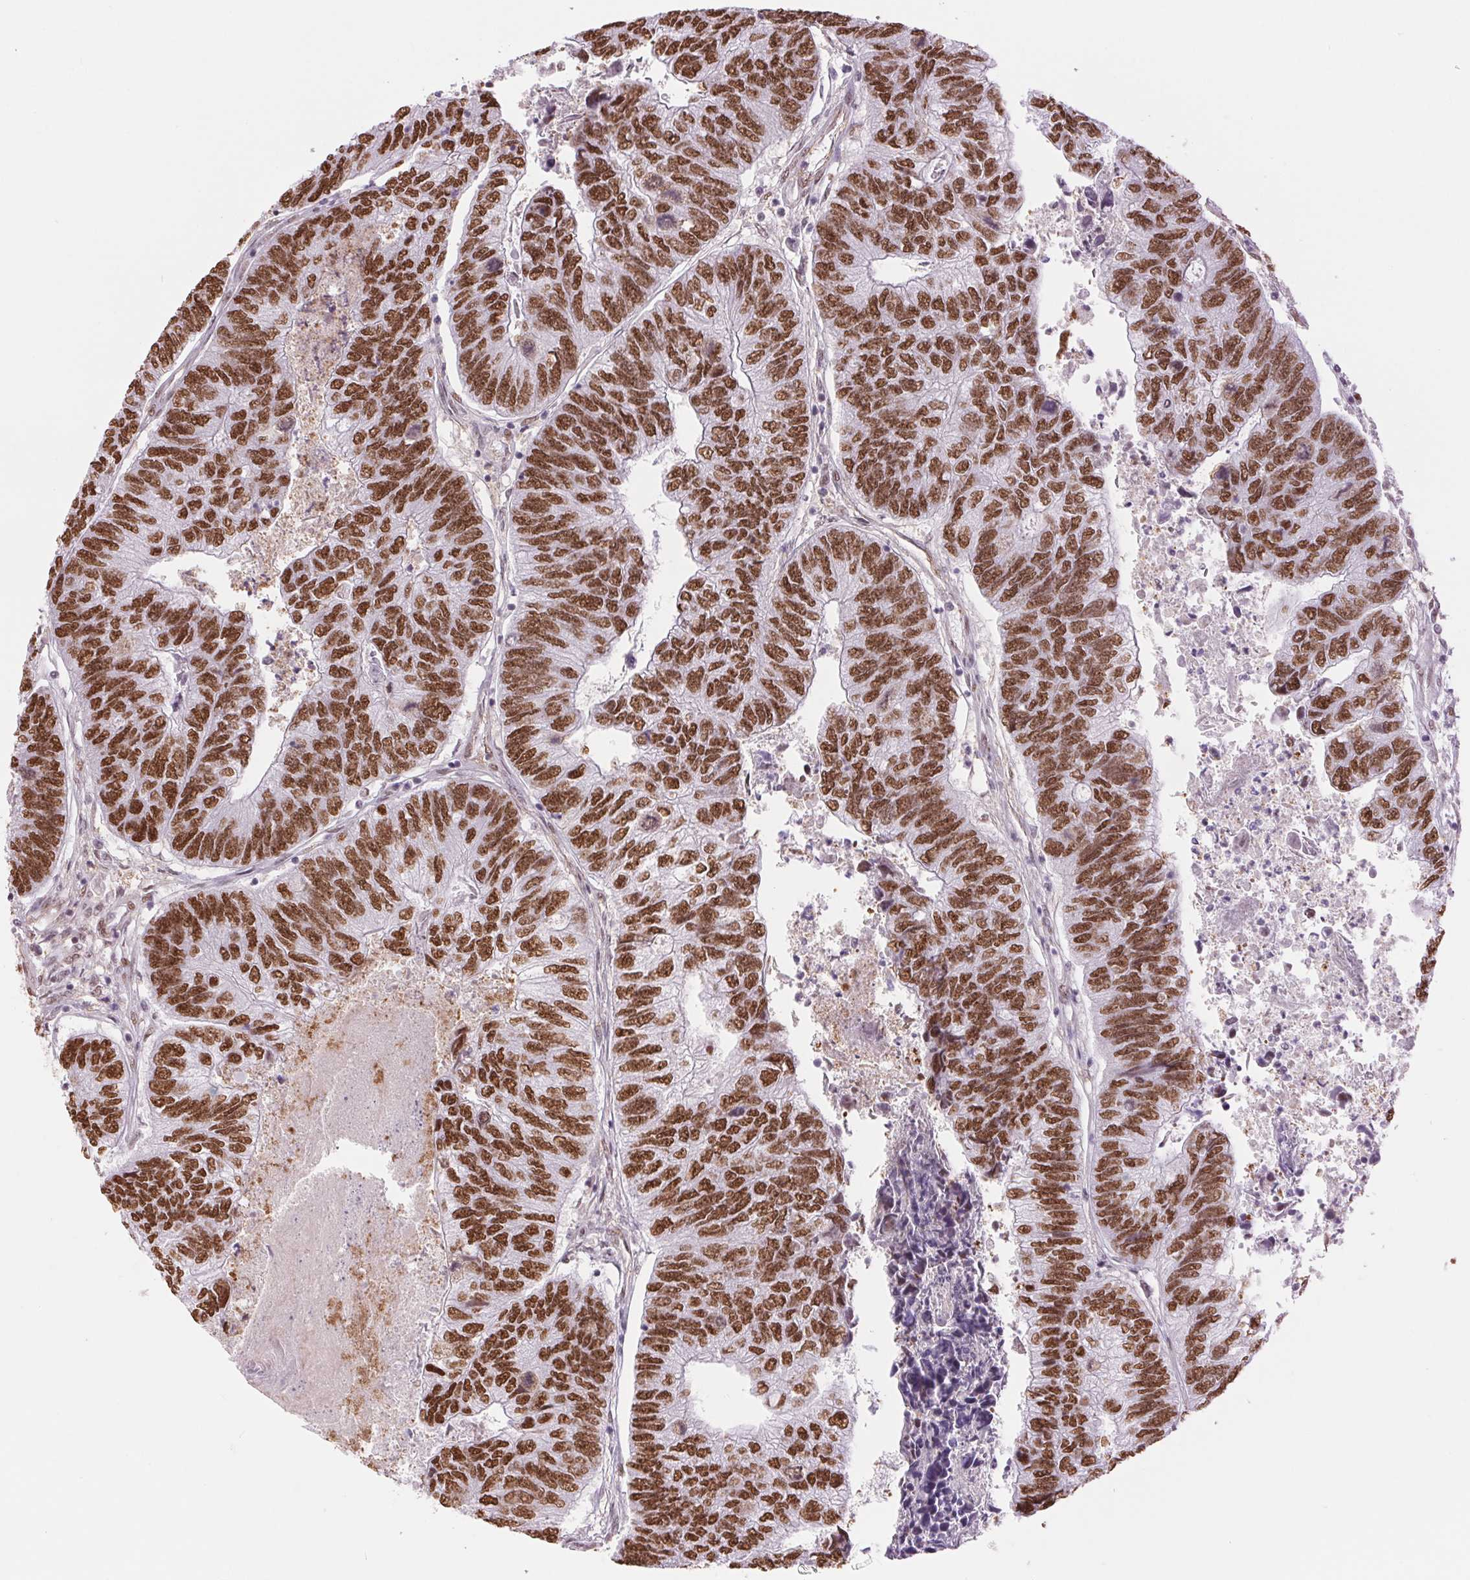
{"staining": {"intensity": "strong", "quantity": ">75%", "location": "nuclear"}, "tissue": "colorectal cancer", "cell_type": "Tumor cells", "image_type": "cancer", "snomed": [{"axis": "morphology", "description": "Adenocarcinoma, NOS"}, {"axis": "topography", "description": "Colon"}], "caption": "Colorectal cancer tissue reveals strong nuclear staining in about >75% of tumor cells", "gene": "ZFR2", "patient": {"sex": "female", "age": 67}}